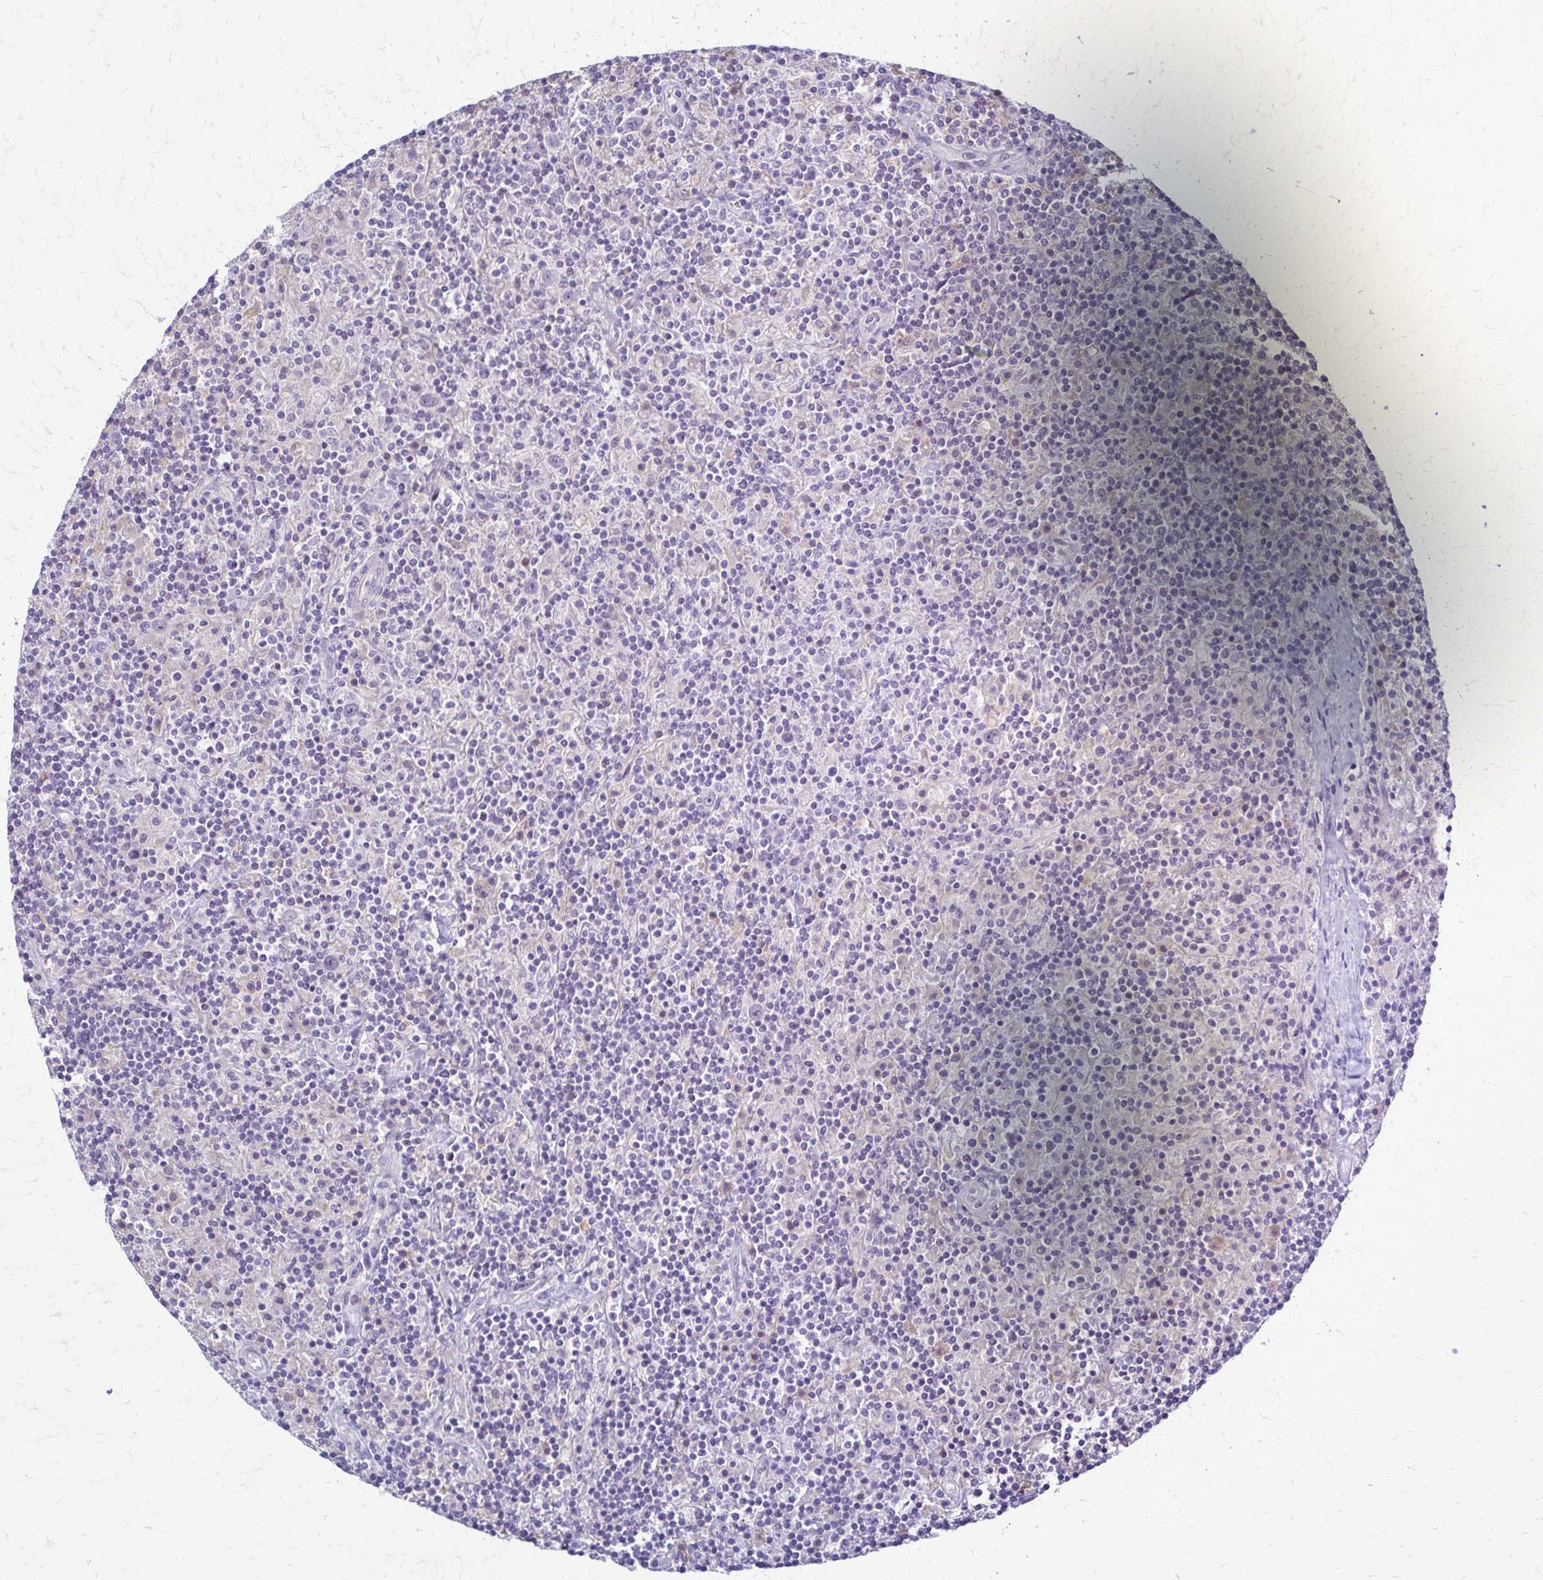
{"staining": {"intensity": "negative", "quantity": "none", "location": "none"}, "tissue": "lymphoma", "cell_type": "Tumor cells", "image_type": "cancer", "snomed": [{"axis": "morphology", "description": "Hodgkin's disease, NOS"}, {"axis": "topography", "description": "Lymph node"}], "caption": "Immunohistochemical staining of Hodgkin's disease exhibits no significant positivity in tumor cells.", "gene": "RHOBTB2", "patient": {"sex": "male", "age": 70}}